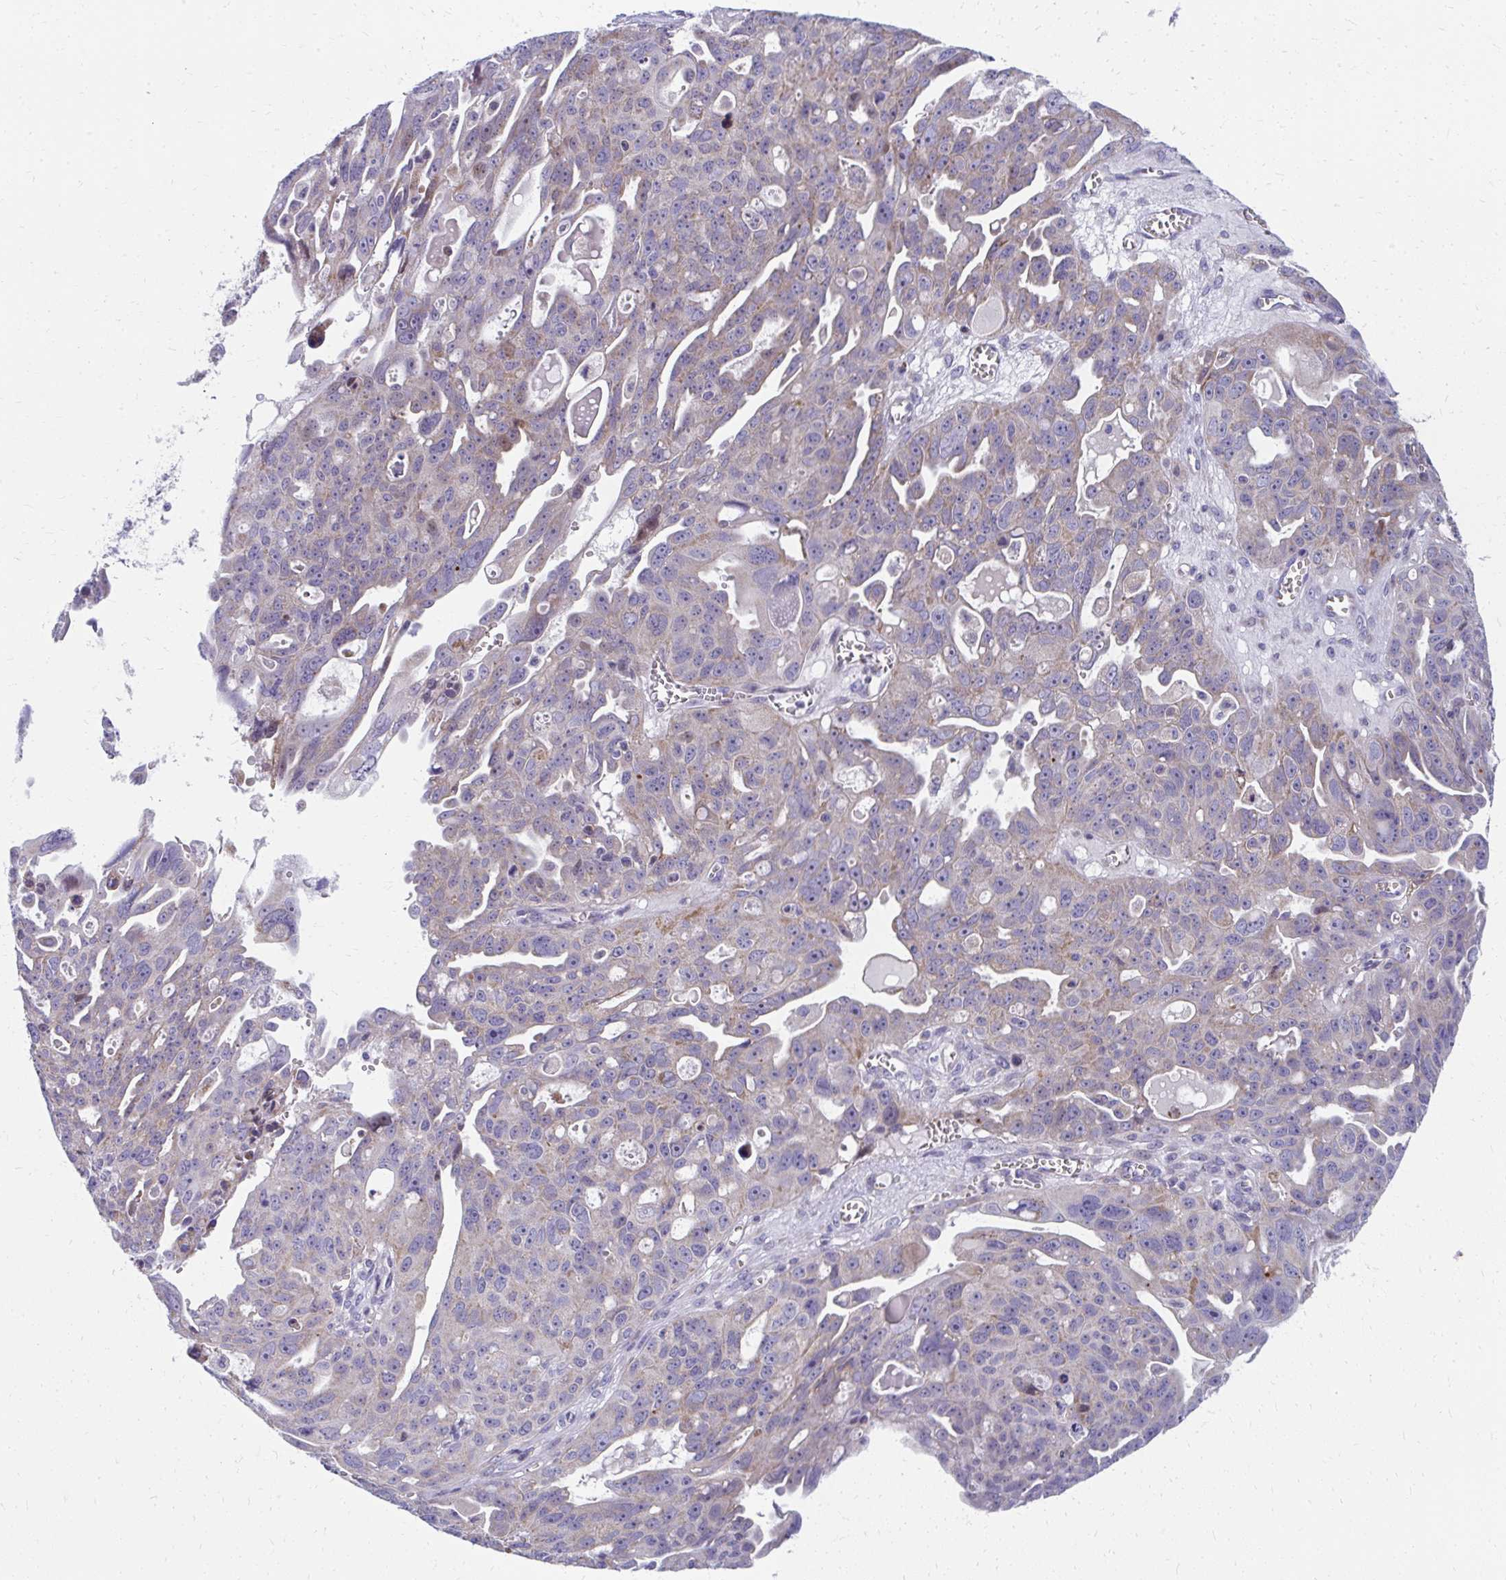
{"staining": {"intensity": "weak", "quantity": "25%-75%", "location": "cytoplasmic/membranous"}, "tissue": "ovarian cancer", "cell_type": "Tumor cells", "image_type": "cancer", "snomed": [{"axis": "morphology", "description": "Carcinoma, endometroid"}, {"axis": "topography", "description": "Ovary"}], "caption": "Human endometroid carcinoma (ovarian) stained with a protein marker demonstrates weak staining in tumor cells.", "gene": "IL37", "patient": {"sex": "female", "age": 70}}